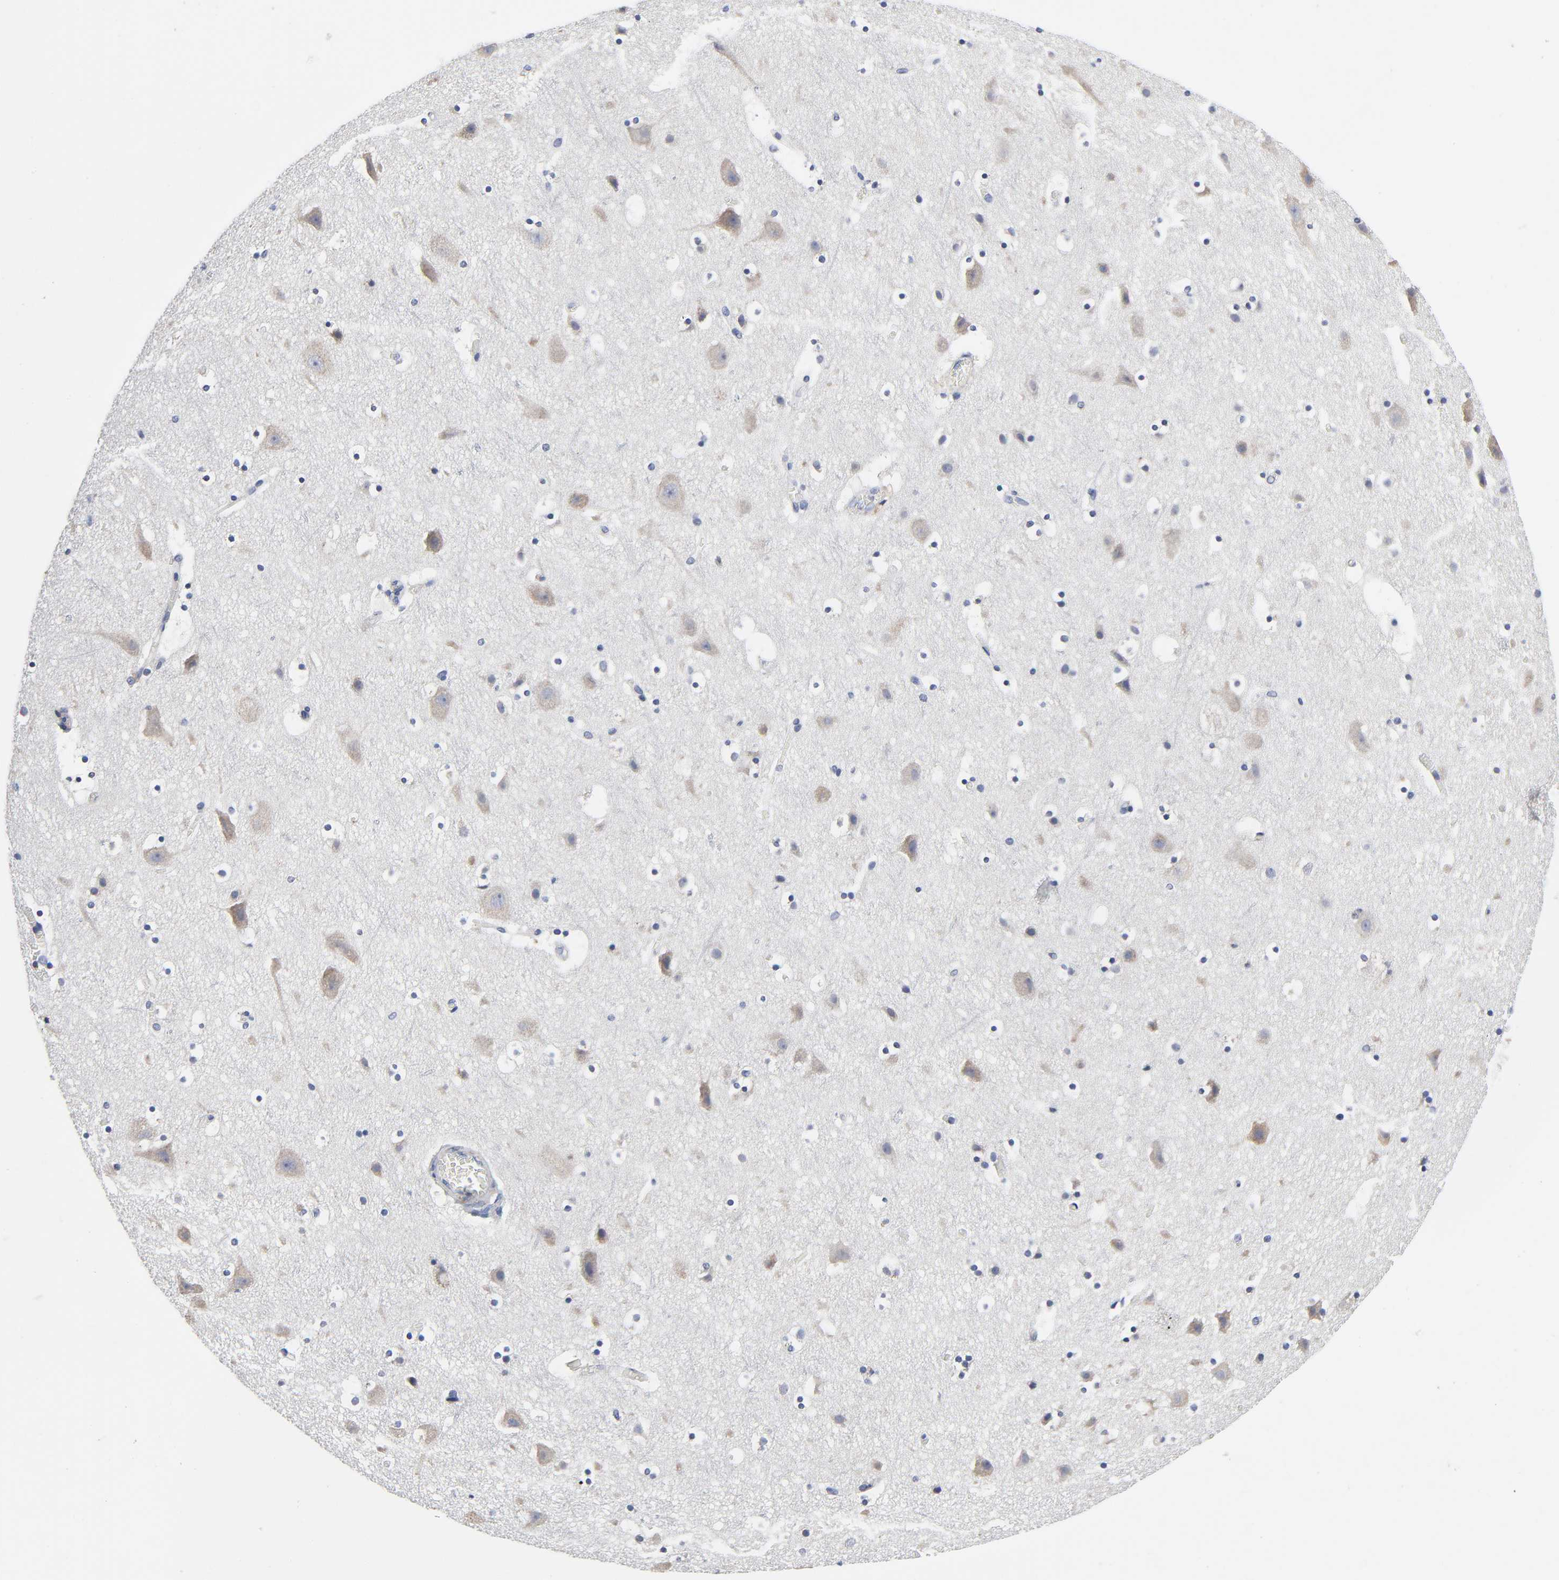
{"staining": {"intensity": "negative", "quantity": "none", "location": "none"}, "tissue": "cerebral cortex", "cell_type": "Endothelial cells", "image_type": "normal", "snomed": [{"axis": "morphology", "description": "Normal tissue, NOS"}, {"axis": "topography", "description": "Cerebral cortex"}], "caption": "This is a micrograph of IHC staining of normal cerebral cortex, which shows no expression in endothelial cells. (Stains: DAB (3,3'-diaminobenzidine) immunohistochemistry with hematoxylin counter stain, Microscopy: brightfield microscopy at high magnification).", "gene": "AOPEP", "patient": {"sex": "male", "age": 62}}